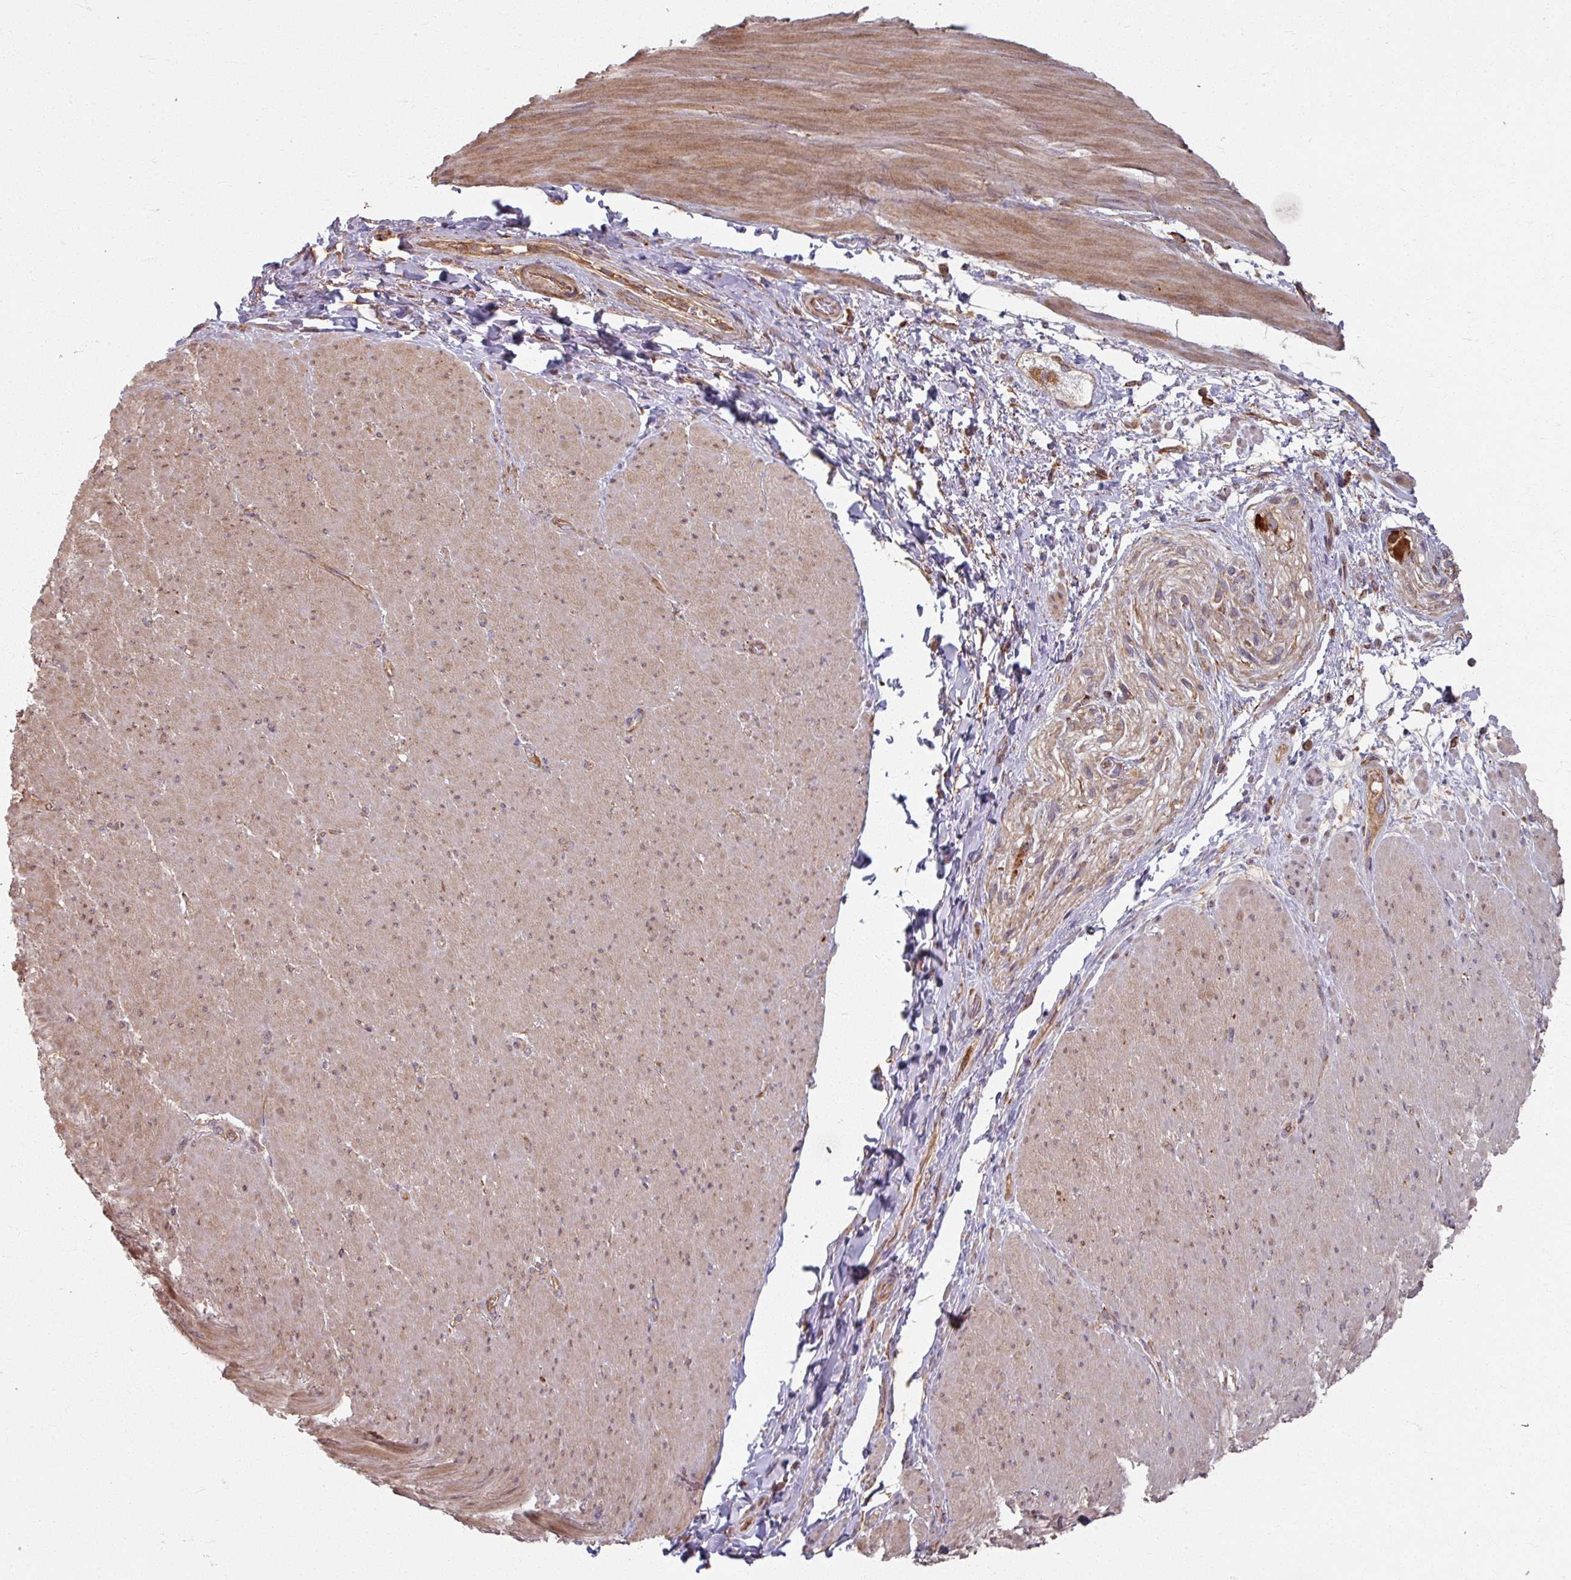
{"staining": {"intensity": "moderate", "quantity": ">75%", "location": "cytoplasmic/membranous"}, "tissue": "smooth muscle", "cell_type": "Smooth muscle cells", "image_type": "normal", "snomed": [{"axis": "morphology", "description": "Normal tissue, NOS"}, {"axis": "topography", "description": "Smooth muscle"}, {"axis": "topography", "description": "Rectum"}], "caption": "This is a histology image of IHC staining of normal smooth muscle, which shows moderate positivity in the cytoplasmic/membranous of smooth muscle cells.", "gene": "CCDC68", "patient": {"sex": "male", "age": 53}}